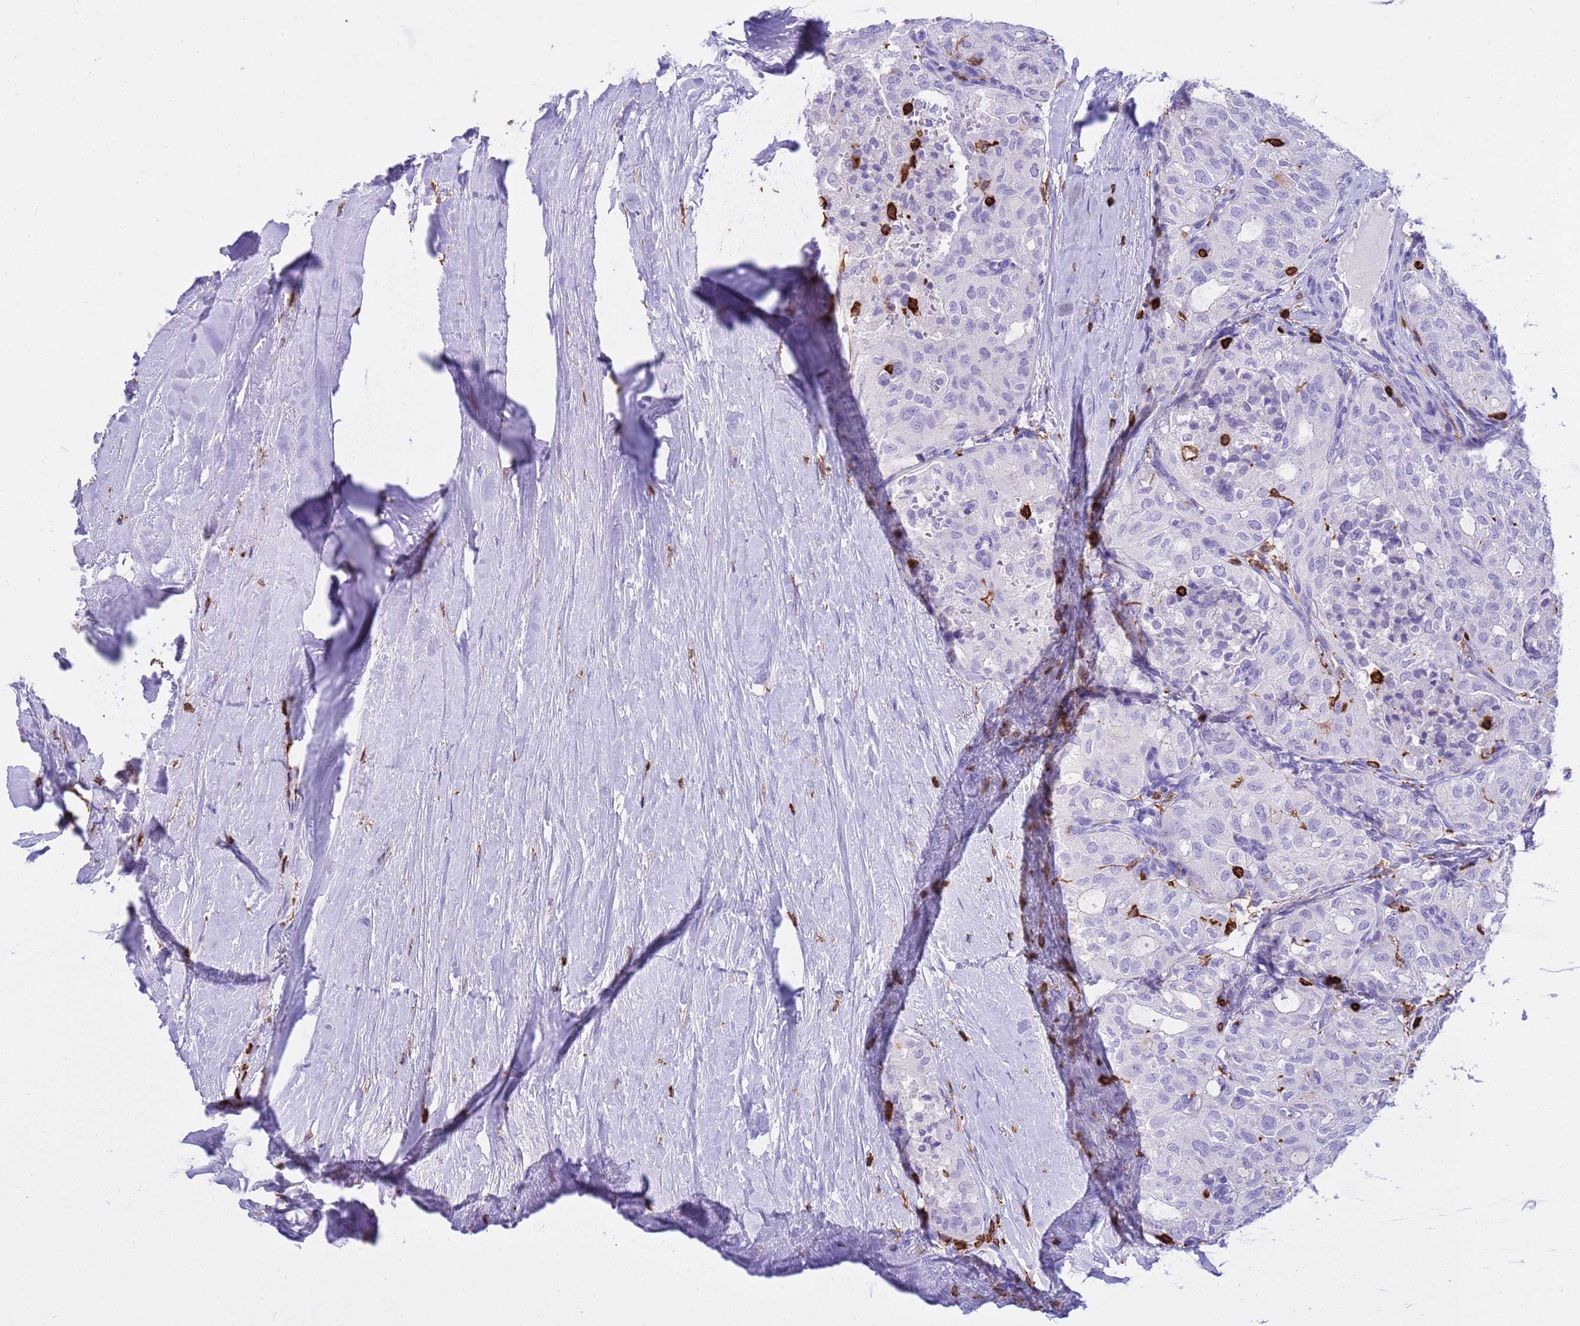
{"staining": {"intensity": "negative", "quantity": "none", "location": "none"}, "tissue": "thyroid cancer", "cell_type": "Tumor cells", "image_type": "cancer", "snomed": [{"axis": "morphology", "description": "Follicular adenoma carcinoma, NOS"}, {"axis": "topography", "description": "Thyroid gland"}], "caption": "This is an IHC histopathology image of human thyroid follicular adenoma carcinoma. There is no positivity in tumor cells.", "gene": "IRF5", "patient": {"sex": "male", "age": 75}}